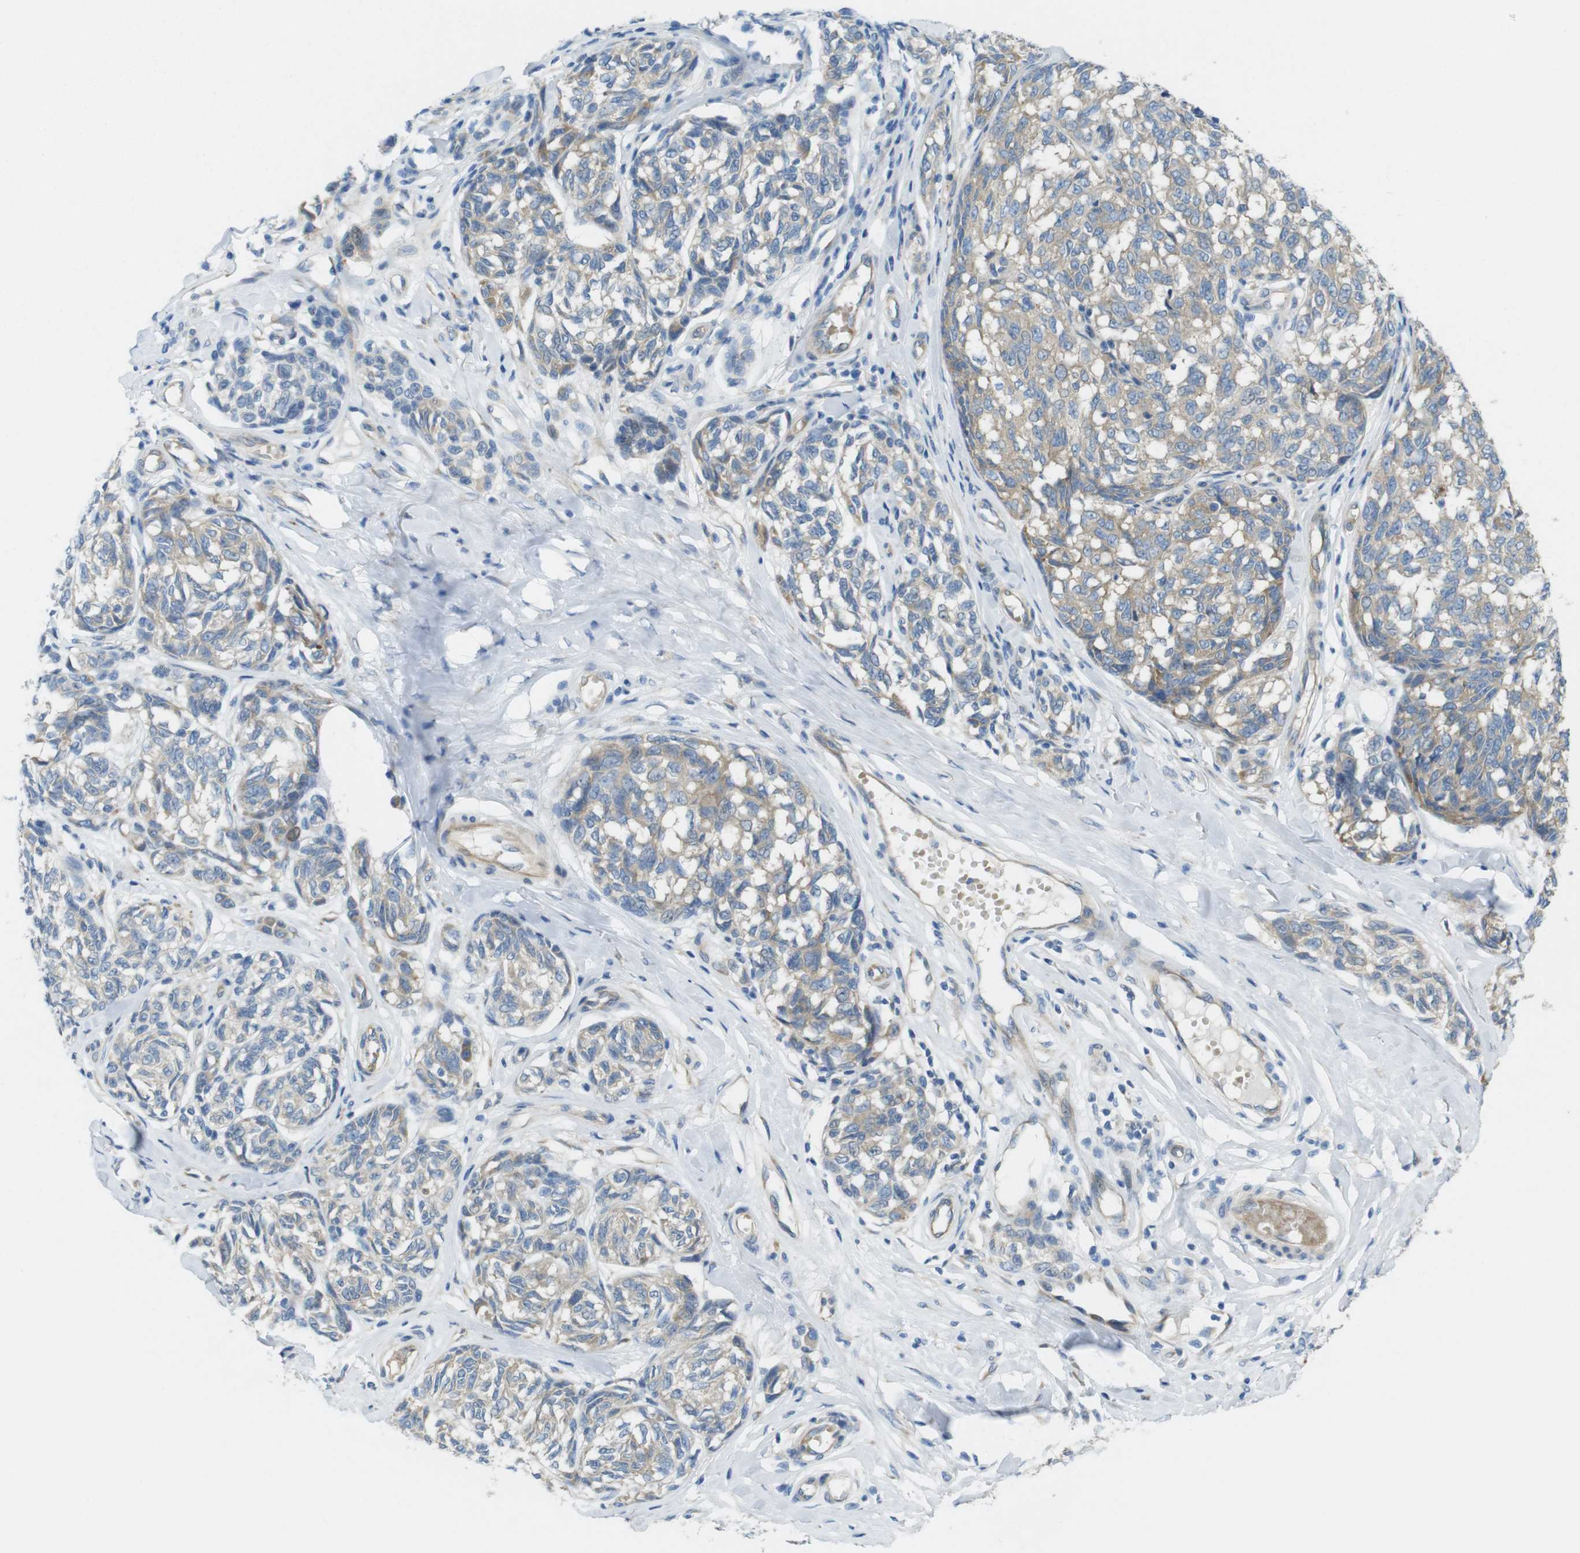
{"staining": {"intensity": "weak", "quantity": ">75%", "location": "cytoplasmic/membranous"}, "tissue": "melanoma", "cell_type": "Tumor cells", "image_type": "cancer", "snomed": [{"axis": "morphology", "description": "Malignant melanoma, NOS"}, {"axis": "topography", "description": "Skin"}], "caption": "IHC (DAB) staining of malignant melanoma demonstrates weak cytoplasmic/membranous protein staining in about >75% of tumor cells. (IHC, brightfield microscopy, high magnification).", "gene": "TMEM234", "patient": {"sex": "female", "age": 64}}